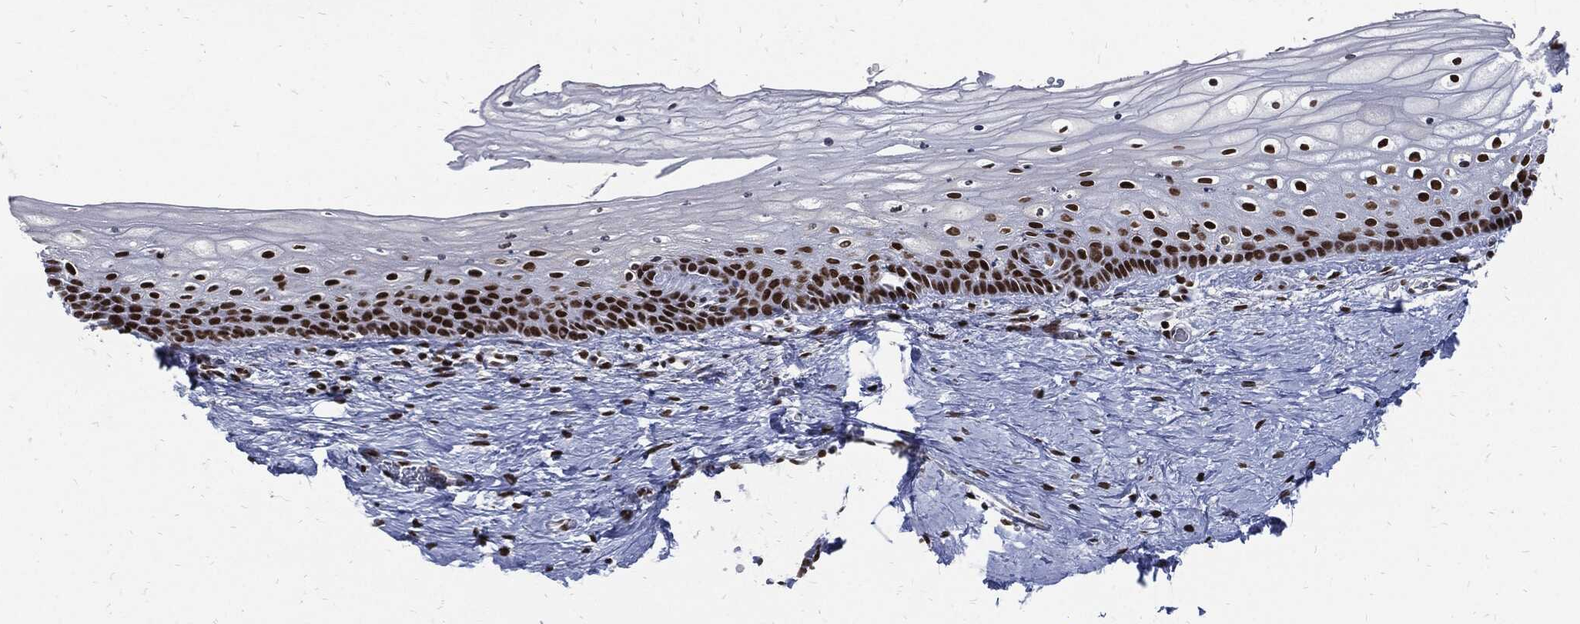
{"staining": {"intensity": "strong", "quantity": ">75%", "location": "nuclear"}, "tissue": "vagina", "cell_type": "Squamous epithelial cells", "image_type": "normal", "snomed": [{"axis": "morphology", "description": "Normal tissue, NOS"}, {"axis": "topography", "description": "Vagina"}], "caption": "Strong nuclear expression for a protein is present in approximately >75% of squamous epithelial cells of unremarkable vagina using IHC.", "gene": "TERF2", "patient": {"sex": "female", "age": 32}}